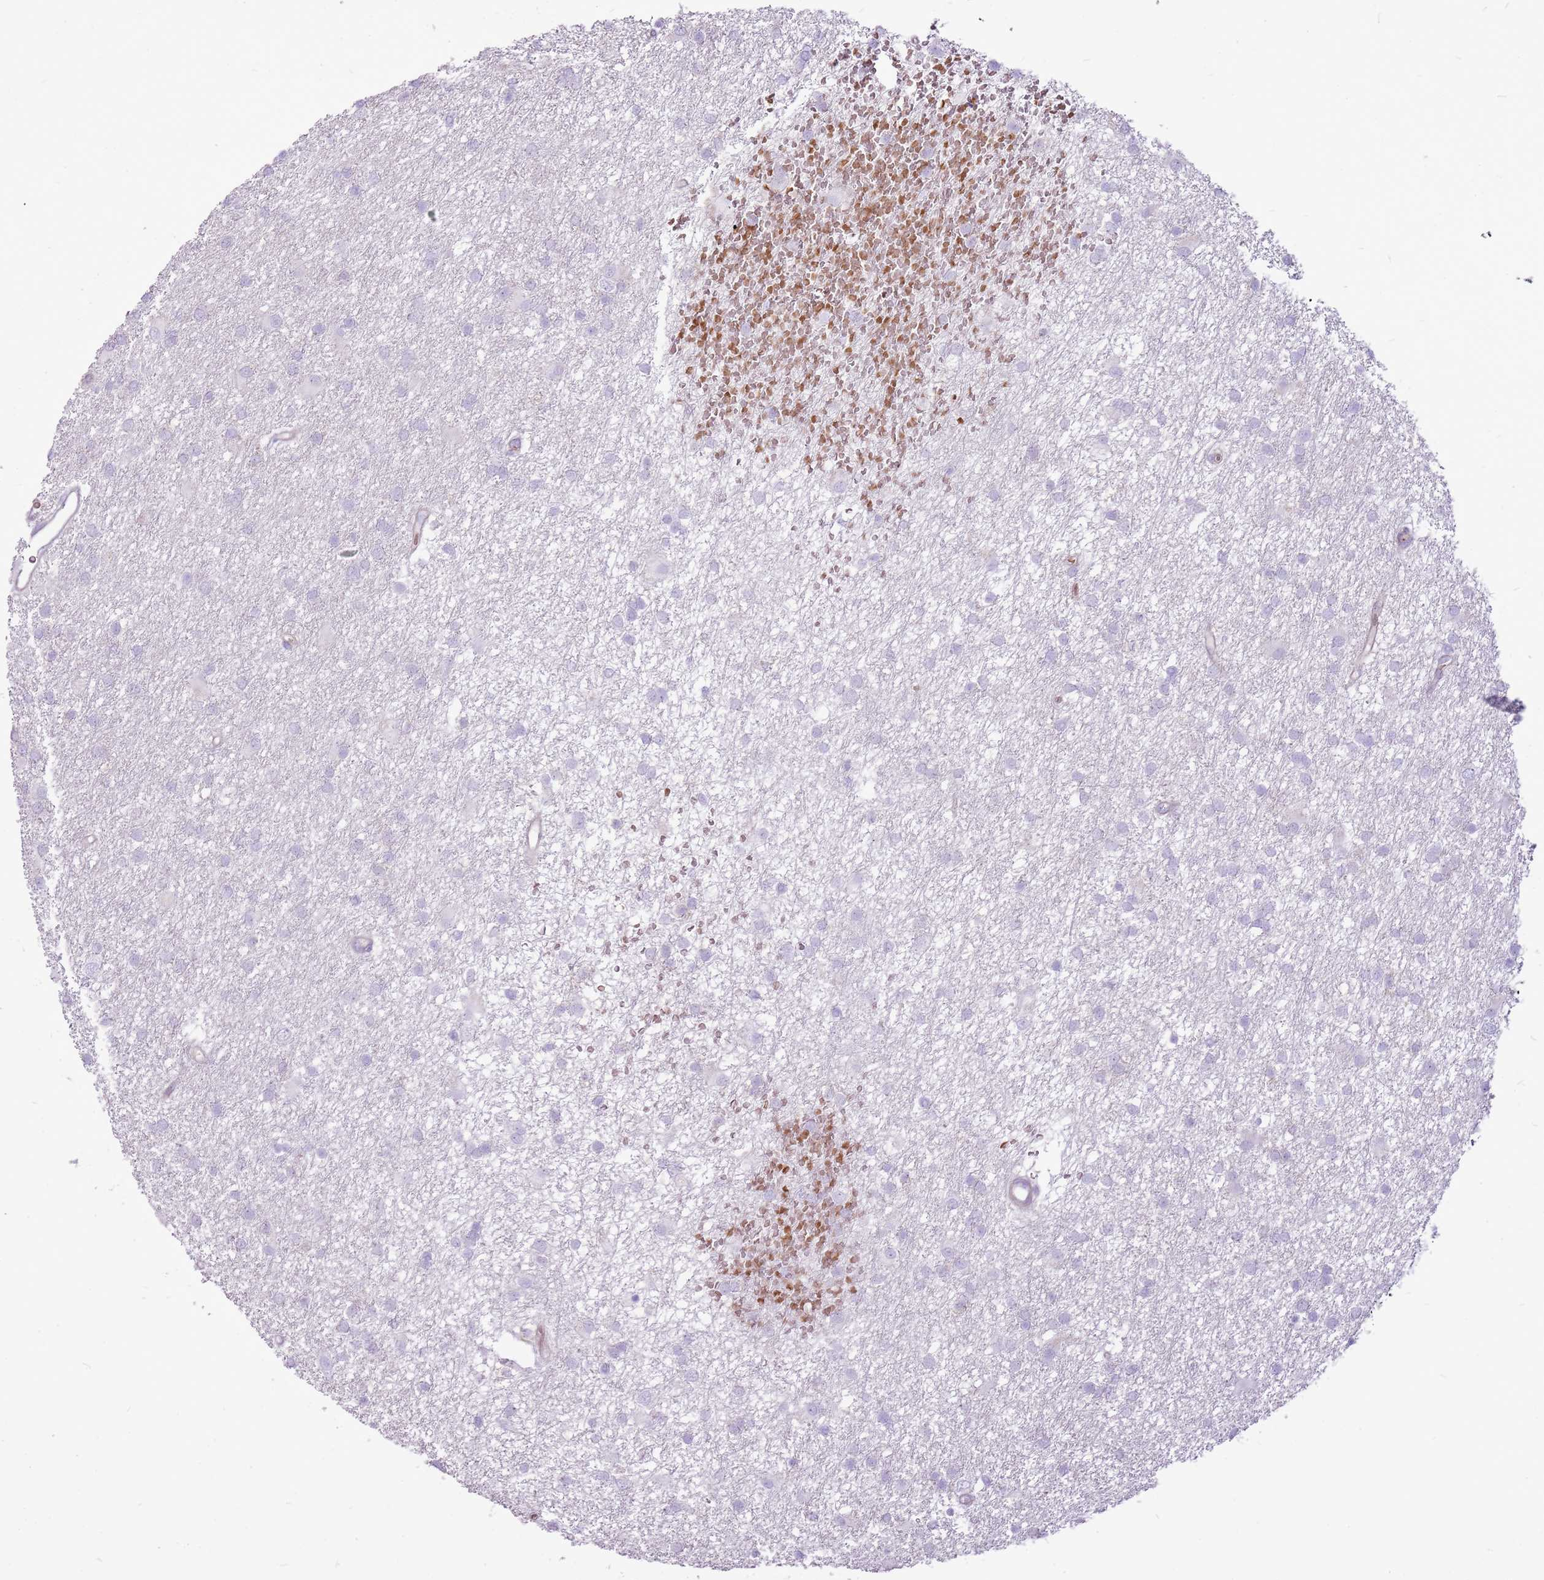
{"staining": {"intensity": "negative", "quantity": "none", "location": "none"}, "tissue": "glioma", "cell_type": "Tumor cells", "image_type": "cancer", "snomed": [{"axis": "morphology", "description": "Glioma, malignant, High grade"}, {"axis": "topography", "description": "Brain"}], "caption": "Glioma stained for a protein using IHC exhibits no expression tumor cells.", "gene": "CHAC2", "patient": {"sex": "male", "age": 77}}